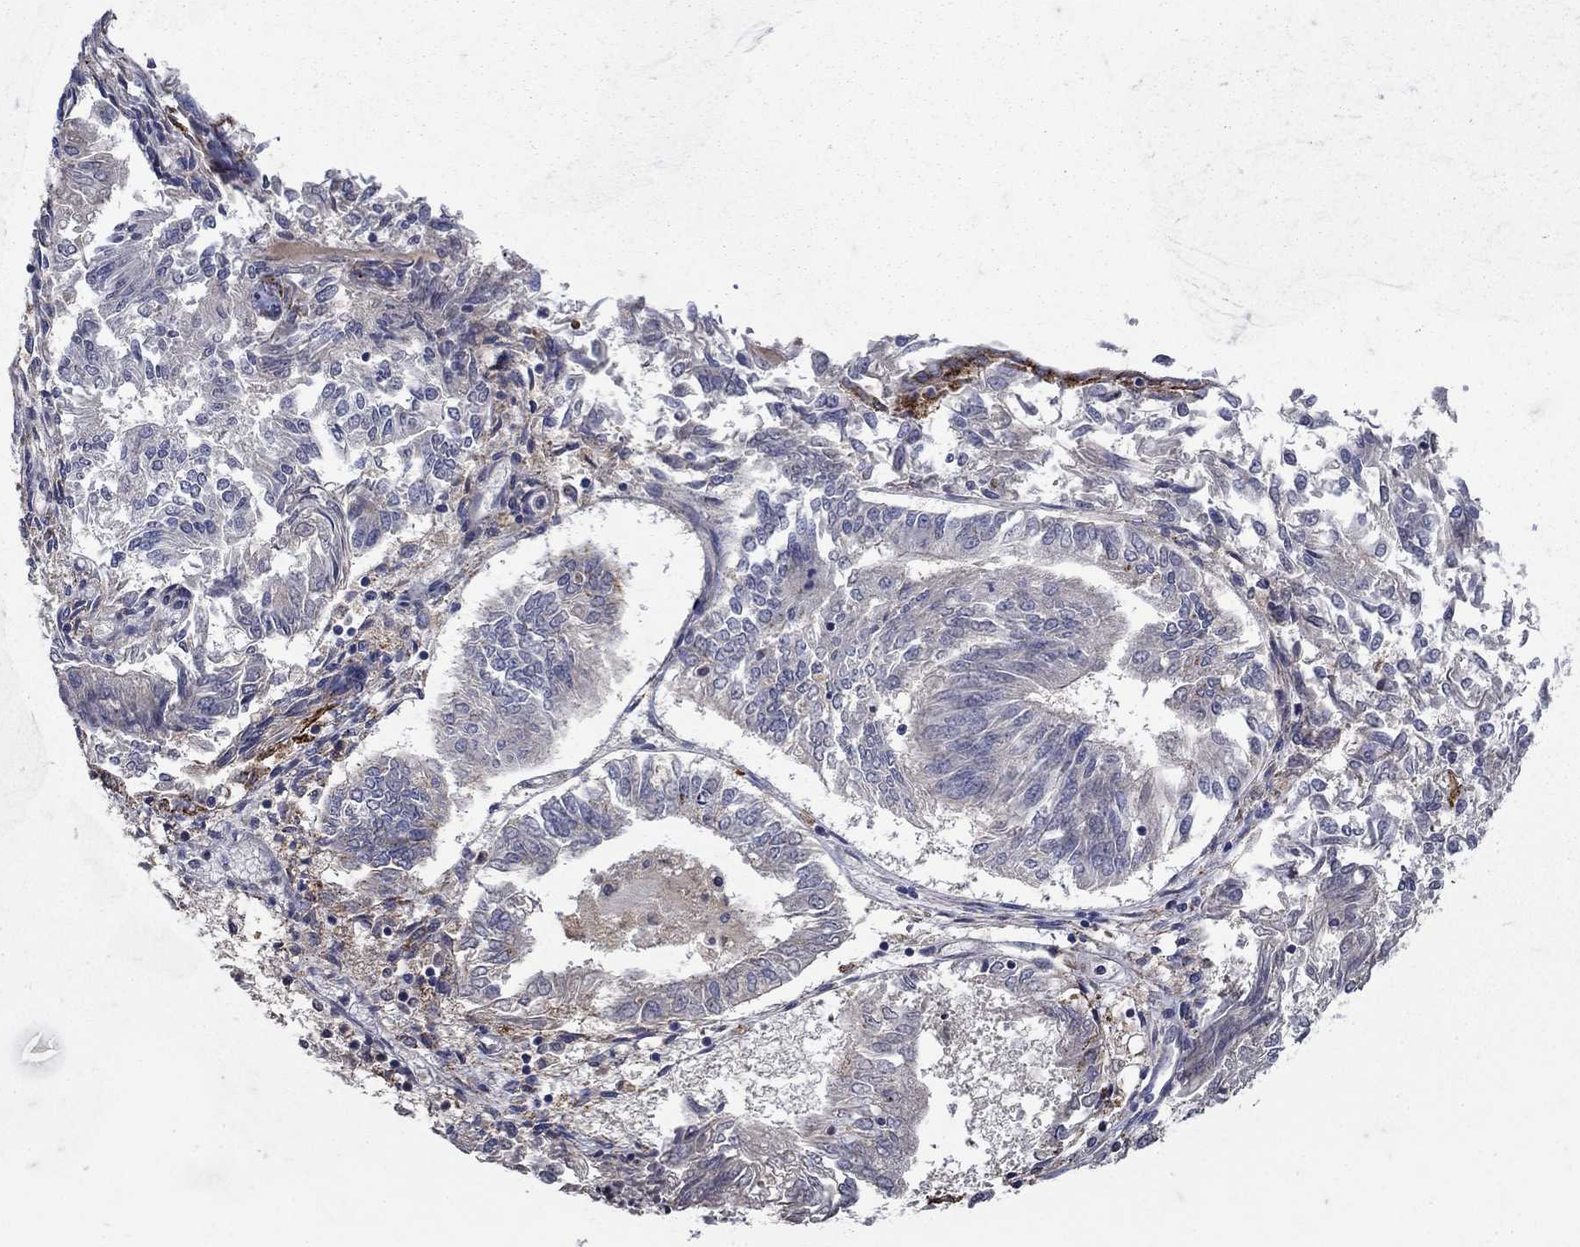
{"staining": {"intensity": "negative", "quantity": "none", "location": "none"}, "tissue": "endometrial cancer", "cell_type": "Tumor cells", "image_type": "cancer", "snomed": [{"axis": "morphology", "description": "Adenocarcinoma, NOS"}, {"axis": "topography", "description": "Endometrium"}], "caption": "Tumor cells are negative for protein expression in human endometrial adenocarcinoma.", "gene": "NPC2", "patient": {"sex": "female", "age": 58}}